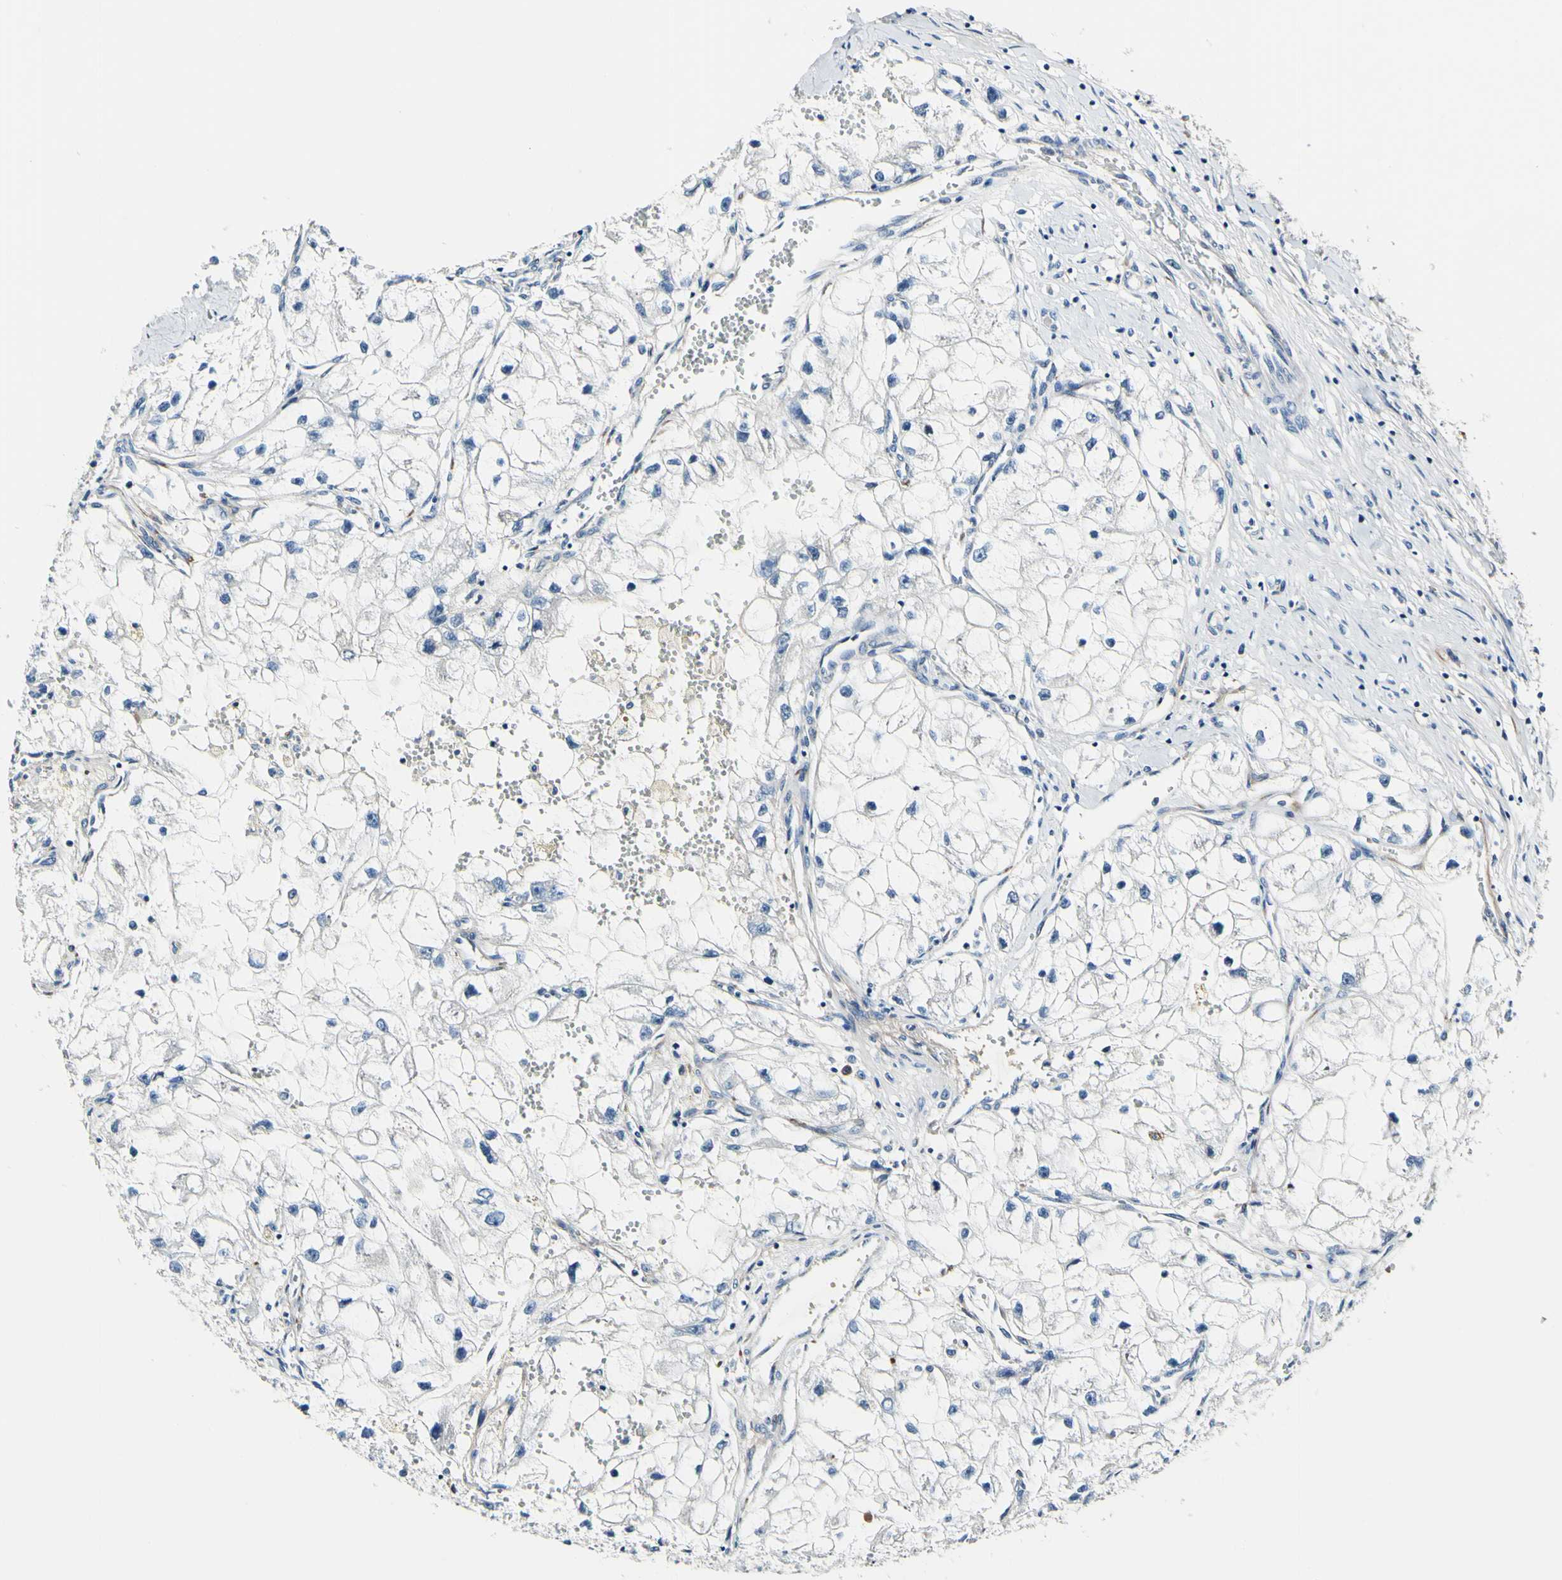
{"staining": {"intensity": "negative", "quantity": "none", "location": "none"}, "tissue": "renal cancer", "cell_type": "Tumor cells", "image_type": "cancer", "snomed": [{"axis": "morphology", "description": "Adenocarcinoma, NOS"}, {"axis": "topography", "description": "Kidney"}], "caption": "A photomicrograph of adenocarcinoma (renal) stained for a protein displays no brown staining in tumor cells.", "gene": "COL6A3", "patient": {"sex": "female", "age": 70}}